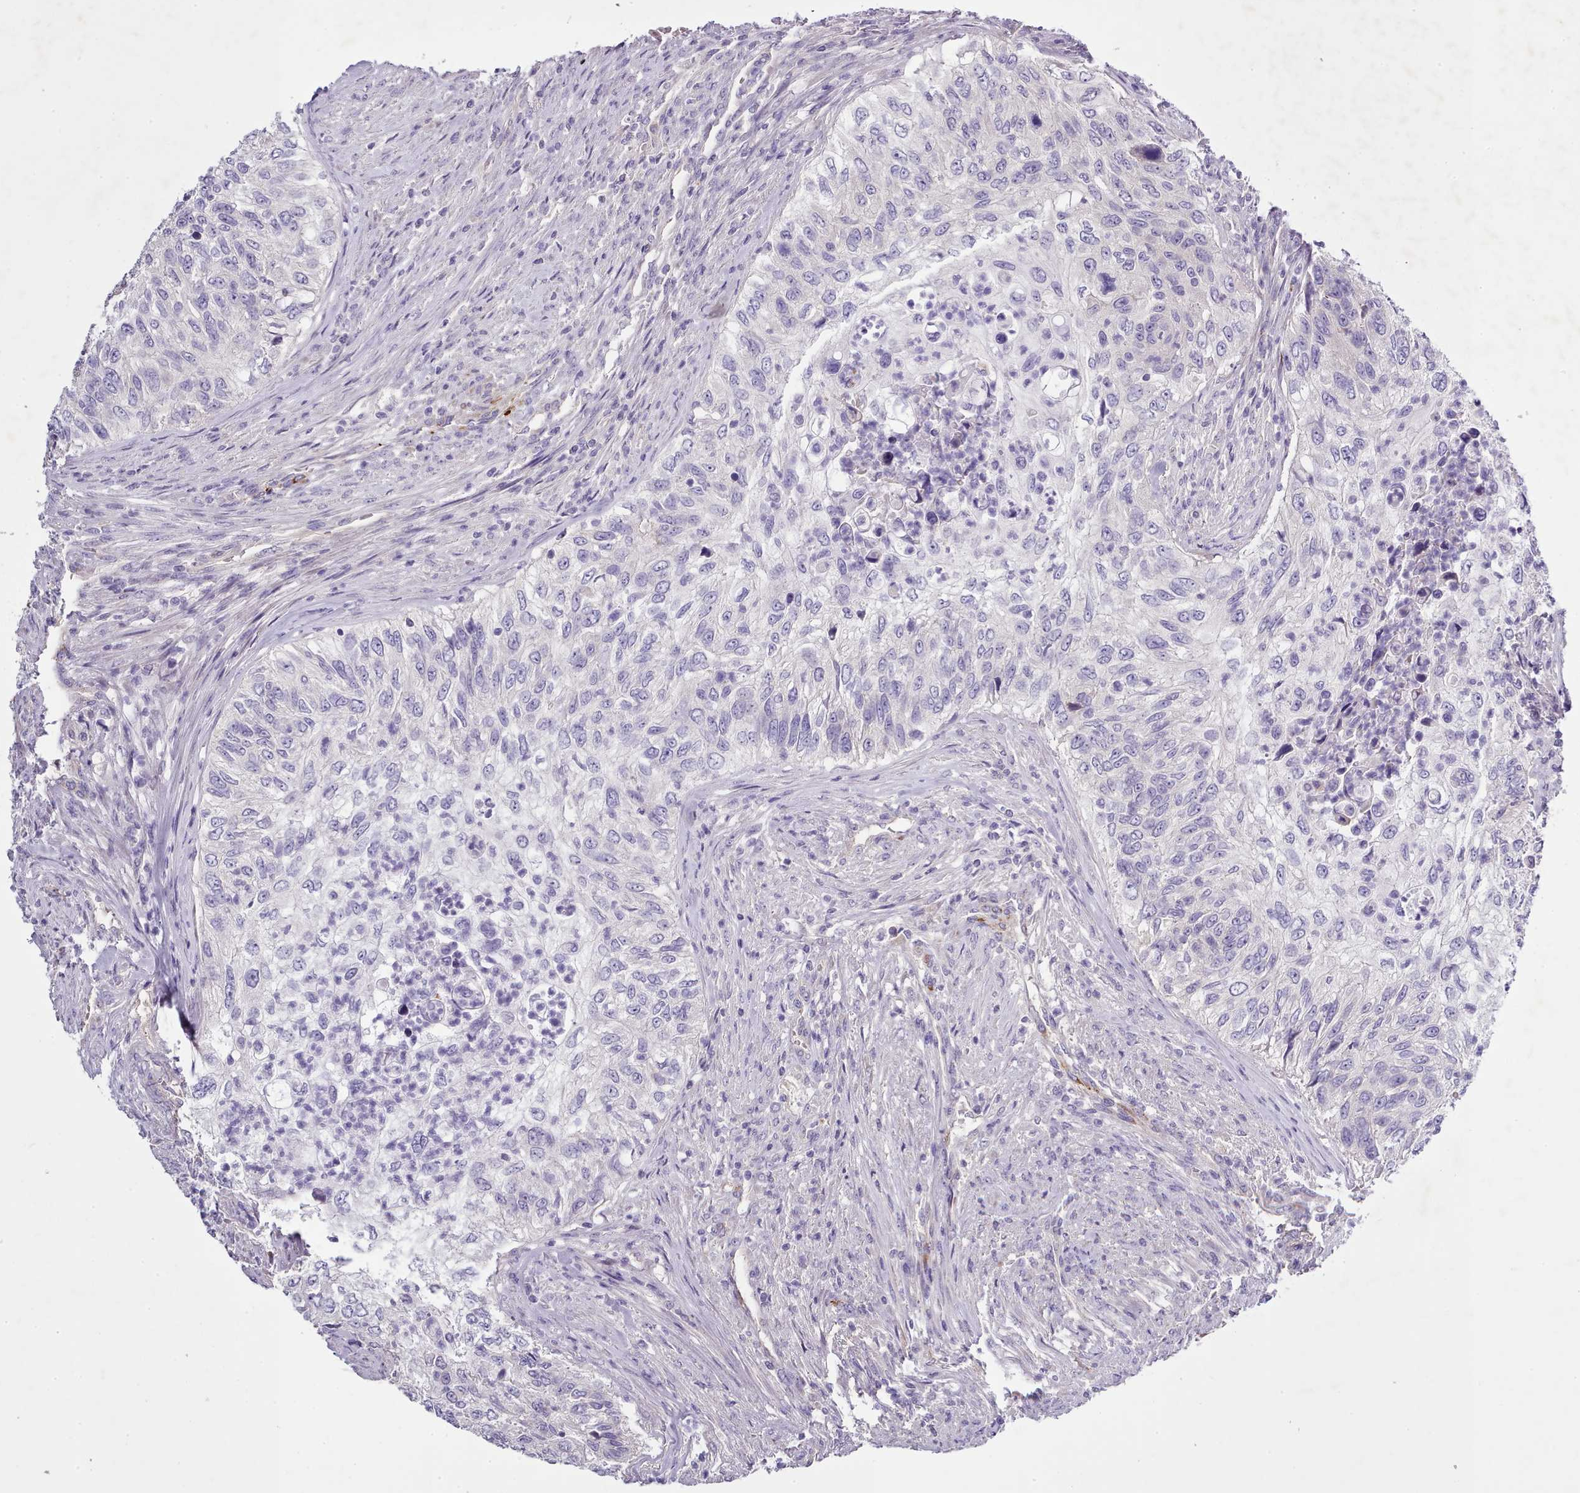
{"staining": {"intensity": "negative", "quantity": "none", "location": "none"}, "tissue": "urothelial cancer", "cell_type": "Tumor cells", "image_type": "cancer", "snomed": [{"axis": "morphology", "description": "Urothelial carcinoma, High grade"}, {"axis": "topography", "description": "Urinary bladder"}], "caption": "DAB immunohistochemical staining of human urothelial cancer displays no significant expression in tumor cells.", "gene": "SETX", "patient": {"sex": "female", "age": 60}}